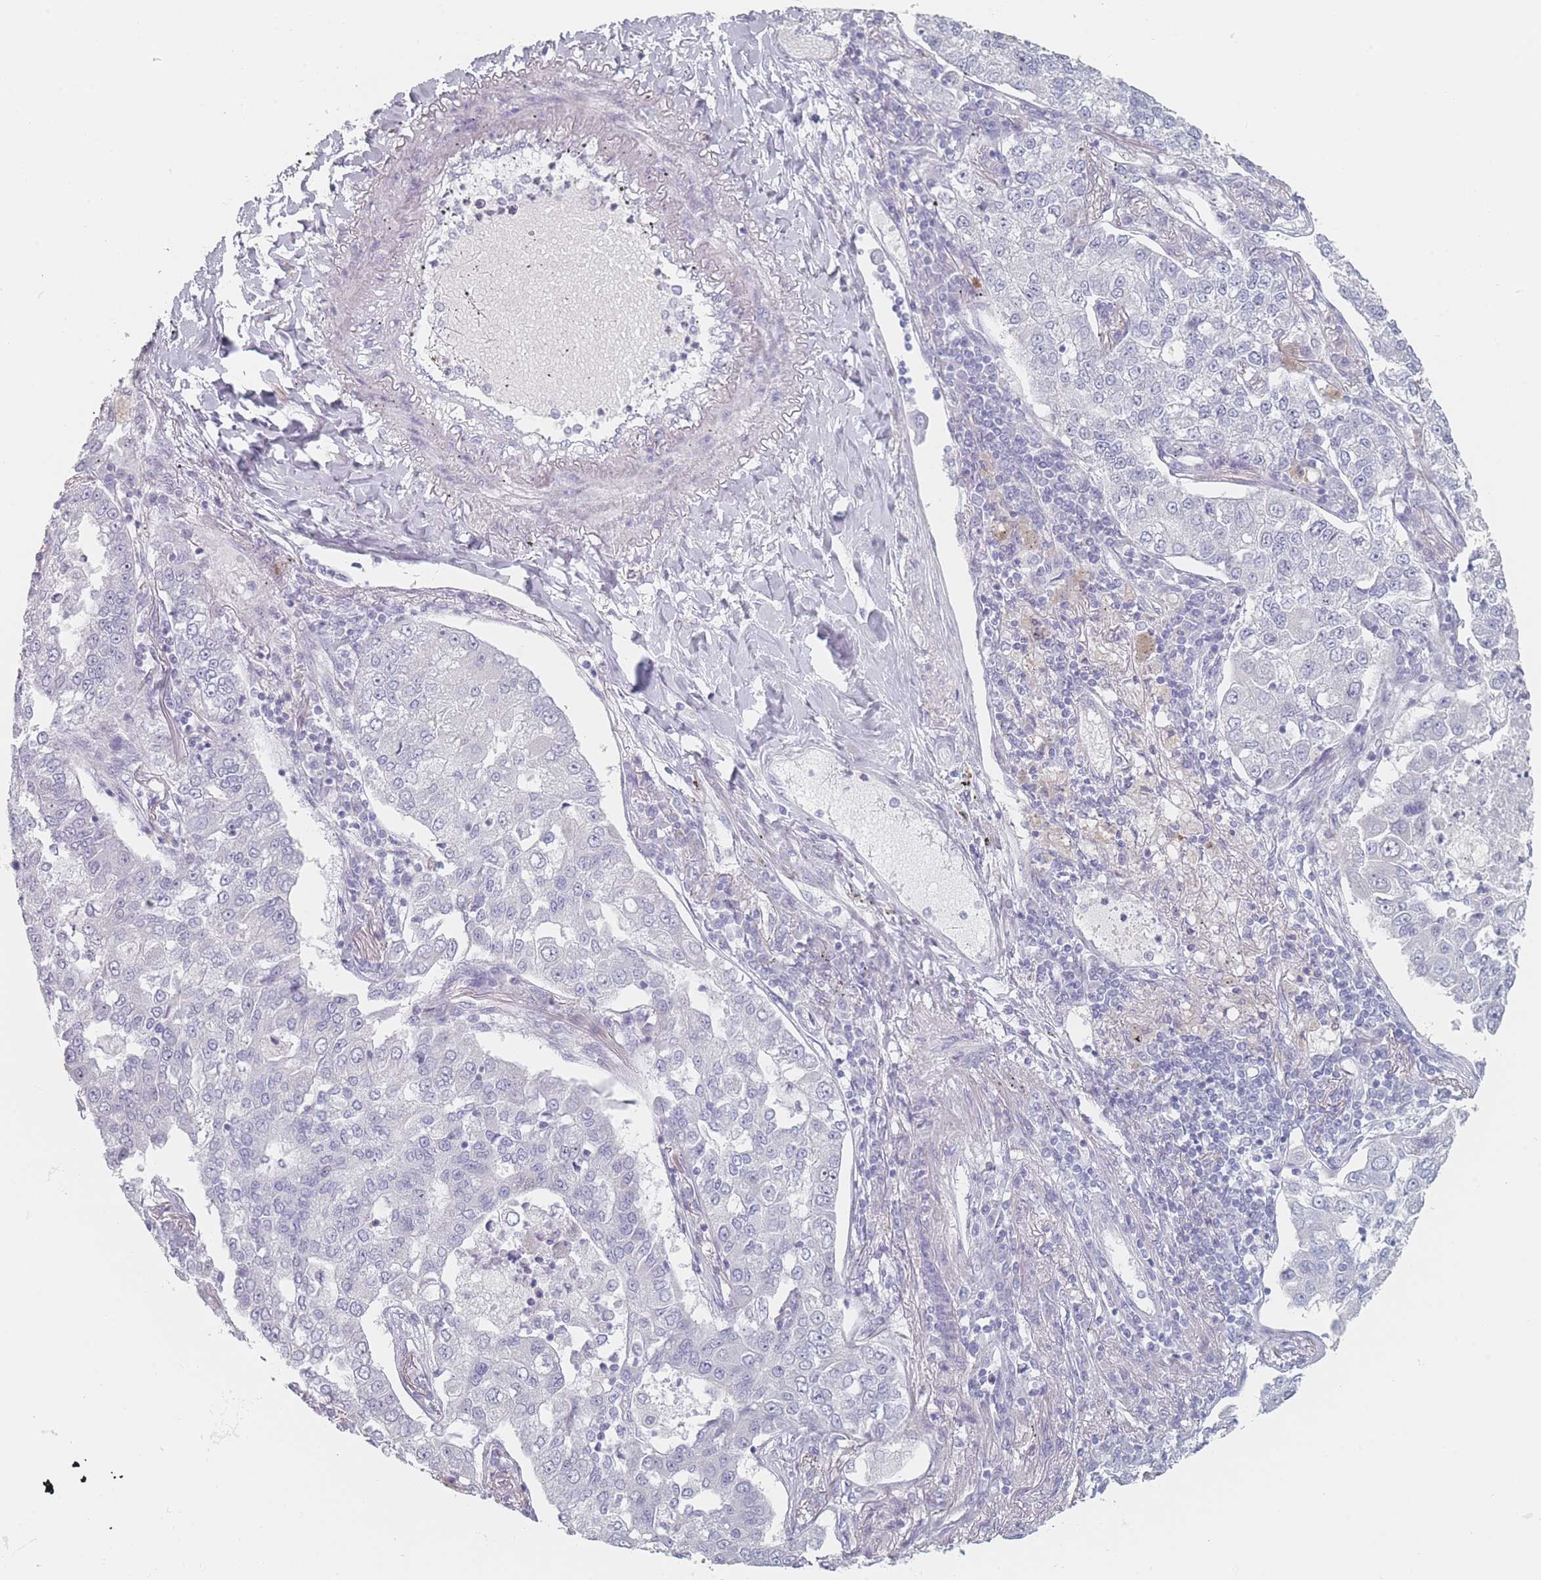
{"staining": {"intensity": "negative", "quantity": "none", "location": "none"}, "tissue": "lung cancer", "cell_type": "Tumor cells", "image_type": "cancer", "snomed": [{"axis": "morphology", "description": "Adenocarcinoma, NOS"}, {"axis": "topography", "description": "Lung"}], "caption": "IHC of human lung adenocarcinoma exhibits no staining in tumor cells.", "gene": "RNF4", "patient": {"sex": "male", "age": 49}}